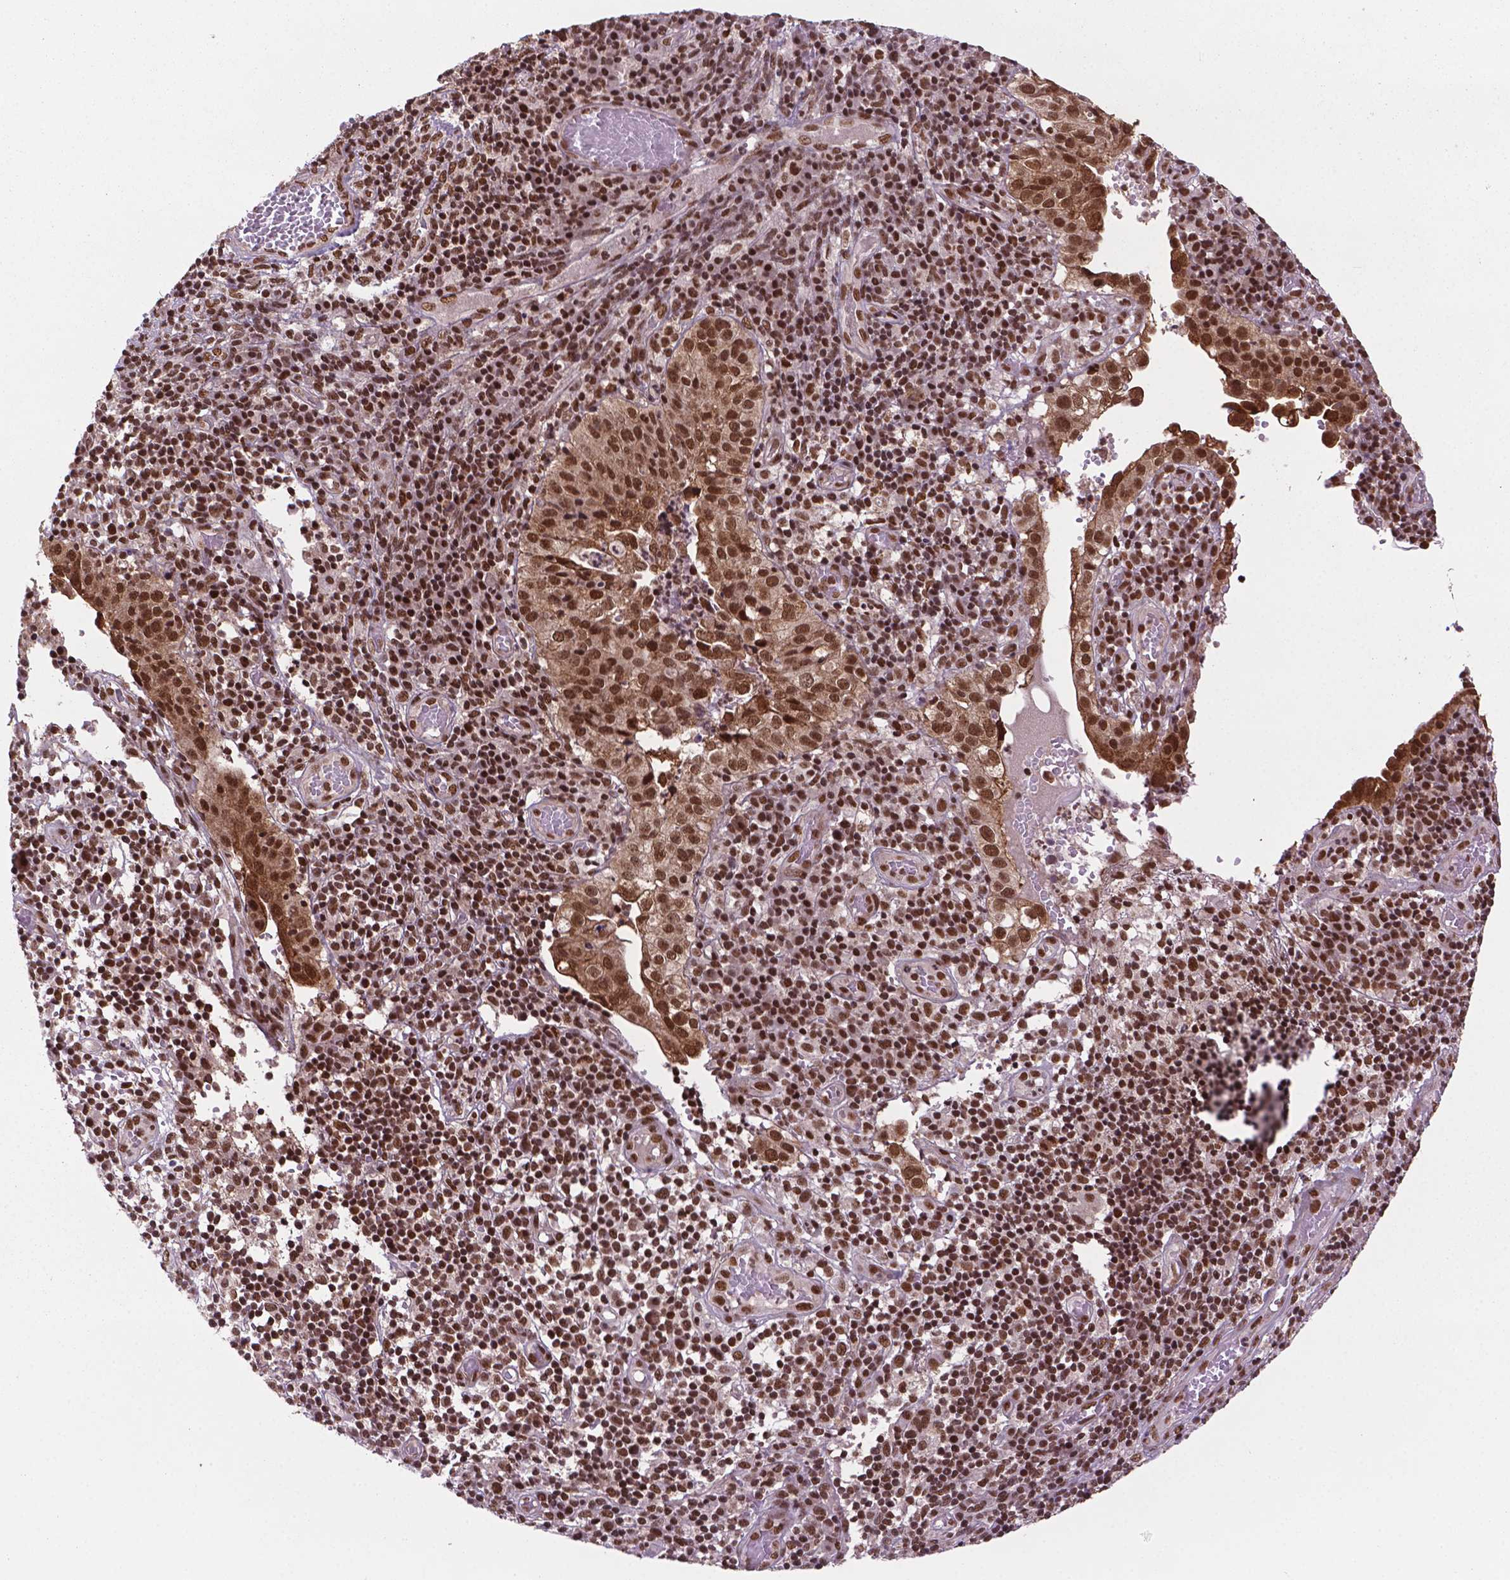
{"staining": {"intensity": "strong", "quantity": ">75%", "location": "nuclear"}, "tissue": "cervical cancer", "cell_type": "Tumor cells", "image_type": "cancer", "snomed": [{"axis": "morphology", "description": "Squamous cell carcinoma, NOS"}, {"axis": "topography", "description": "Cervix"}], "caption": "Protein staining of squamous cell carcinoma (cervical) tissue shows strong nuclear positivity in about >75% of tumor cells.", "gene": "SIRT6", "patient": {"sex": "female", "age": 39}}